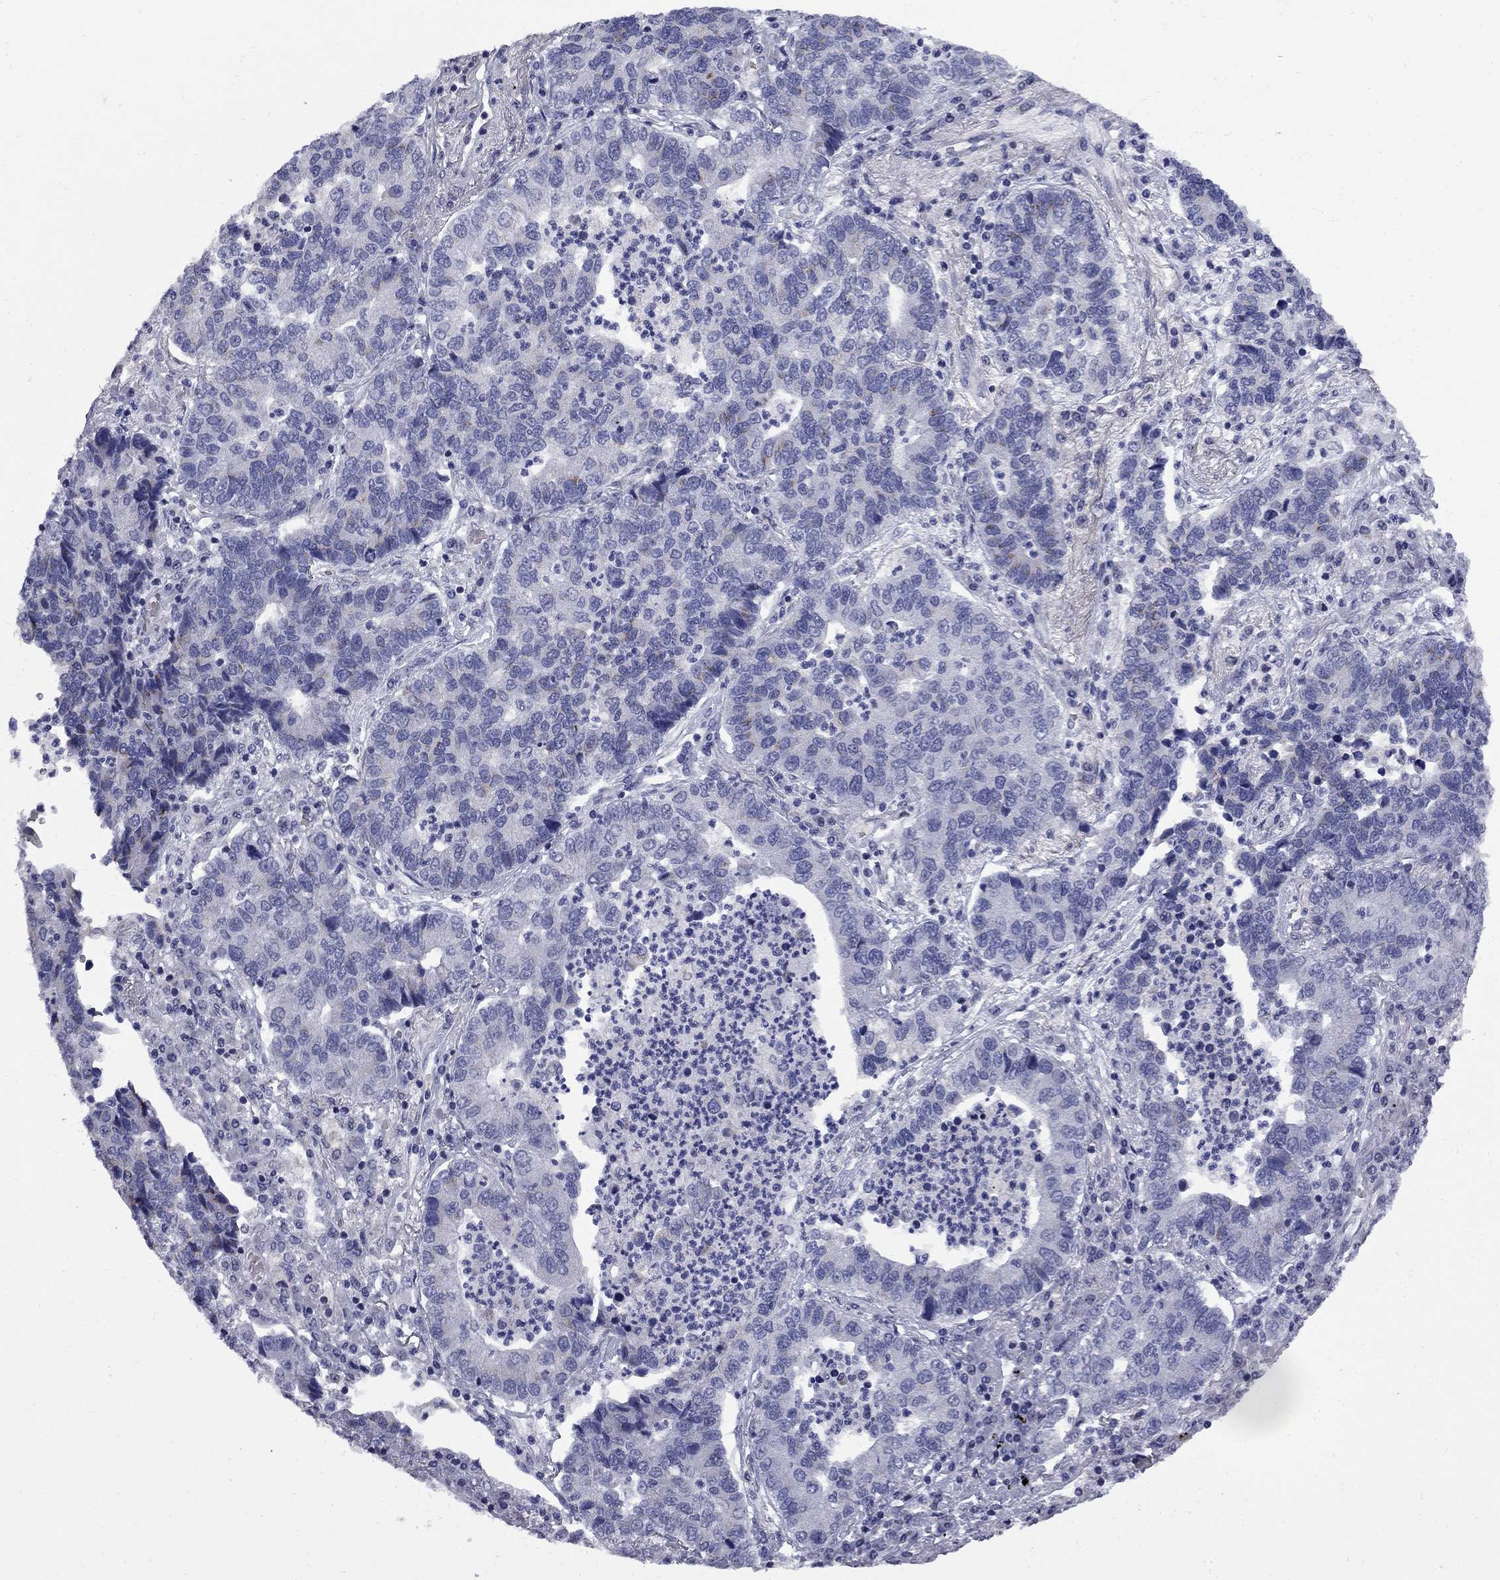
{"staining": {"intensity": "negative", "quantity": "none", "location": "none"}, "tissue": "lung cancer", "cell_type": "Tumor cells", "image_type": "cancer", "snomed": [{"axis": "morphology", "description": "Adenocarcinoma, NOS"}, {"axis": "topography", "description": "Lung"}], "caption": "High magnification brightfield microscopy of lung adenocarcinoma stained with DAB (brown) and counterstained with hematoxylin (blue): tumor cells show no significant positivity. Nuclei are stained in blue.", "gene": "HTR4", "patient": {"sex": "female", "age": 57}}